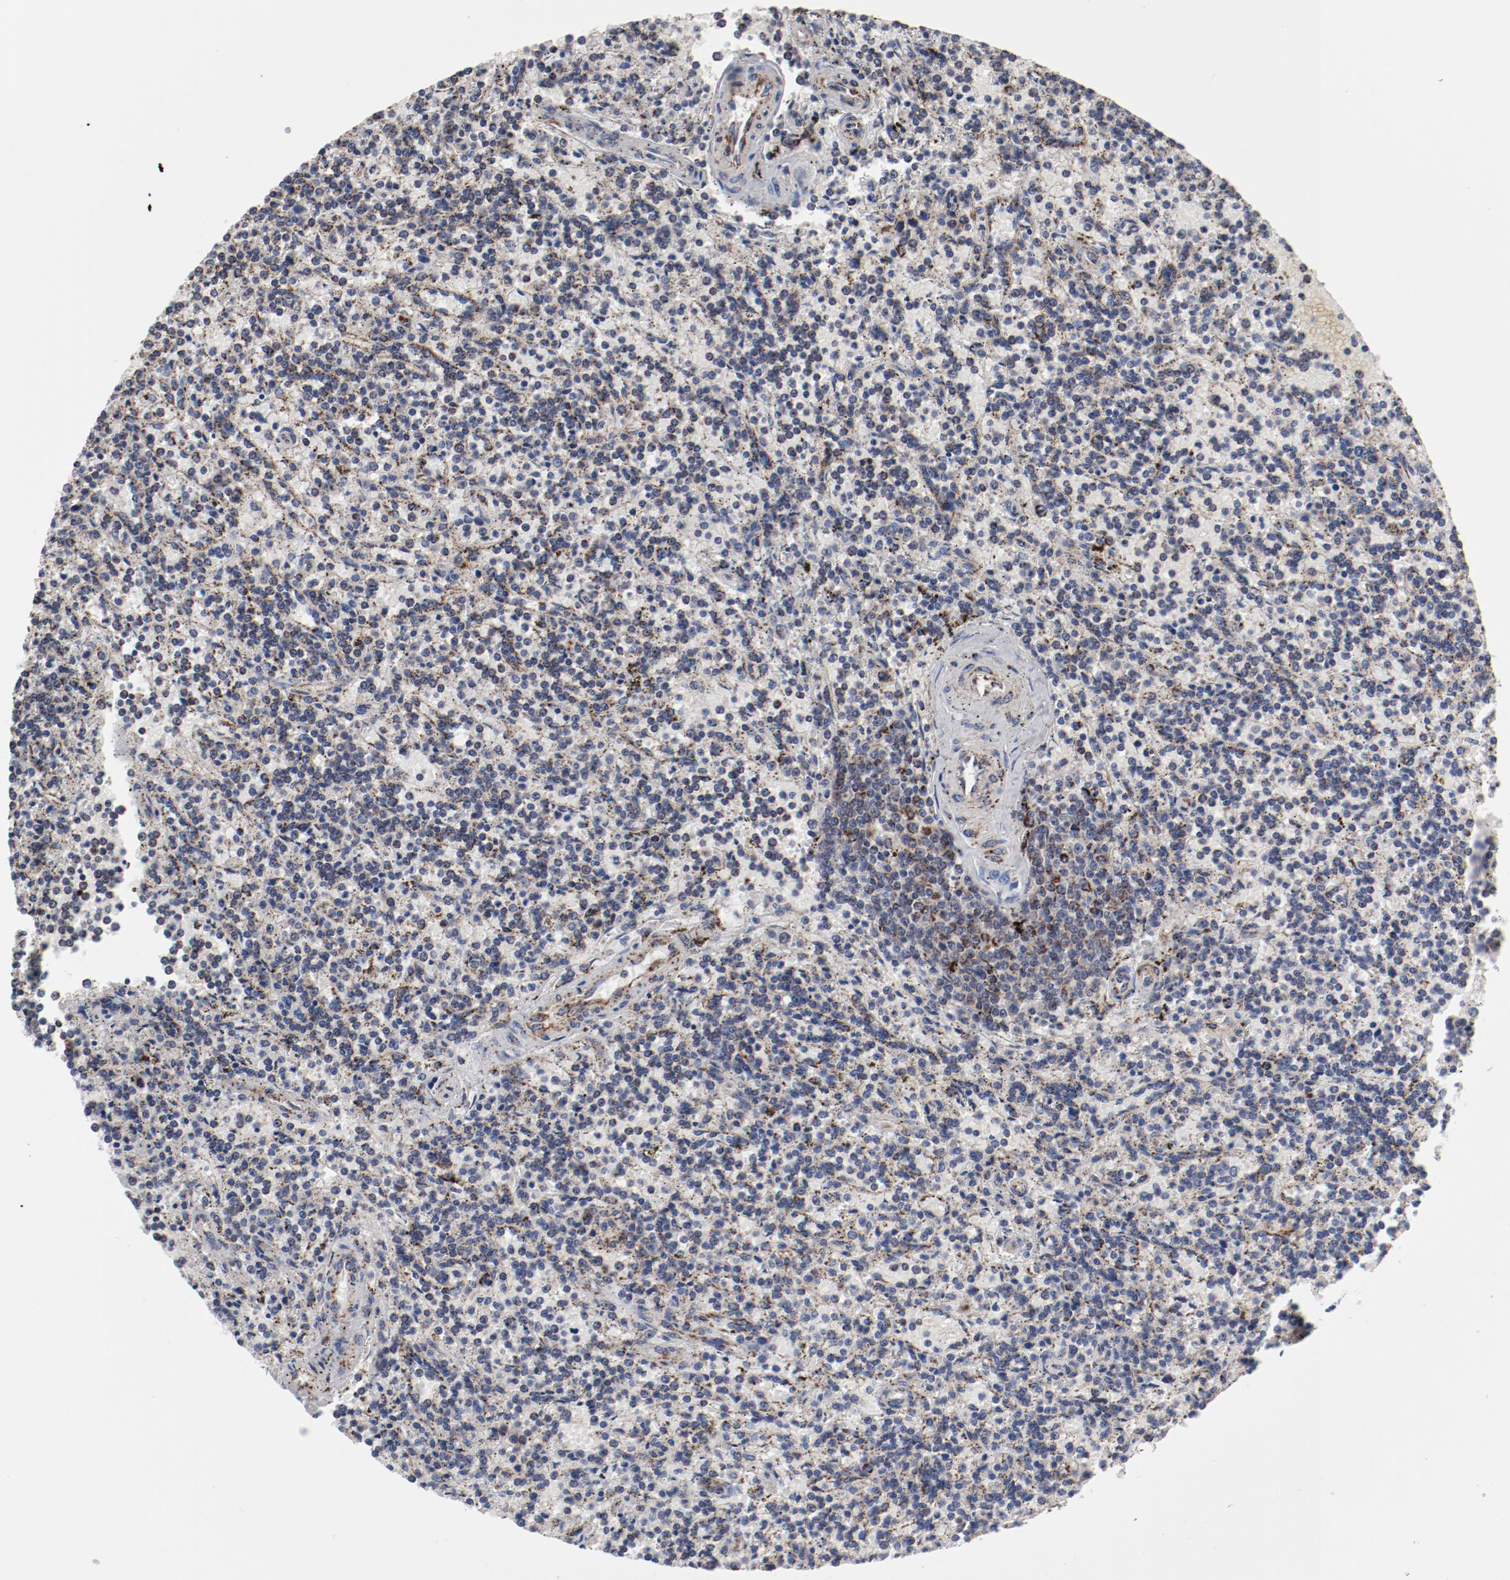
{"staining": {"intensity": "negative", "quantity": "none", "location": "none"}, "tissue": "lymphoma", "cell_type": "Tumor cells", "image_type": "cancer", "snomed": [{"axis": "morphology", "description": "Malignant lymphoma, non-Hodgkin's type, Low grade"}, {"axis": "topography", "description": "Spleen"}], "caption": "Low-grade malignant lymphoma, non-Hodgkin's type stained for a protein using immunohistochemistry (IHC) displays no expression tumor cells.", "gene": "NDUFV2", "patient": {"sex": "male", "age": 73}}